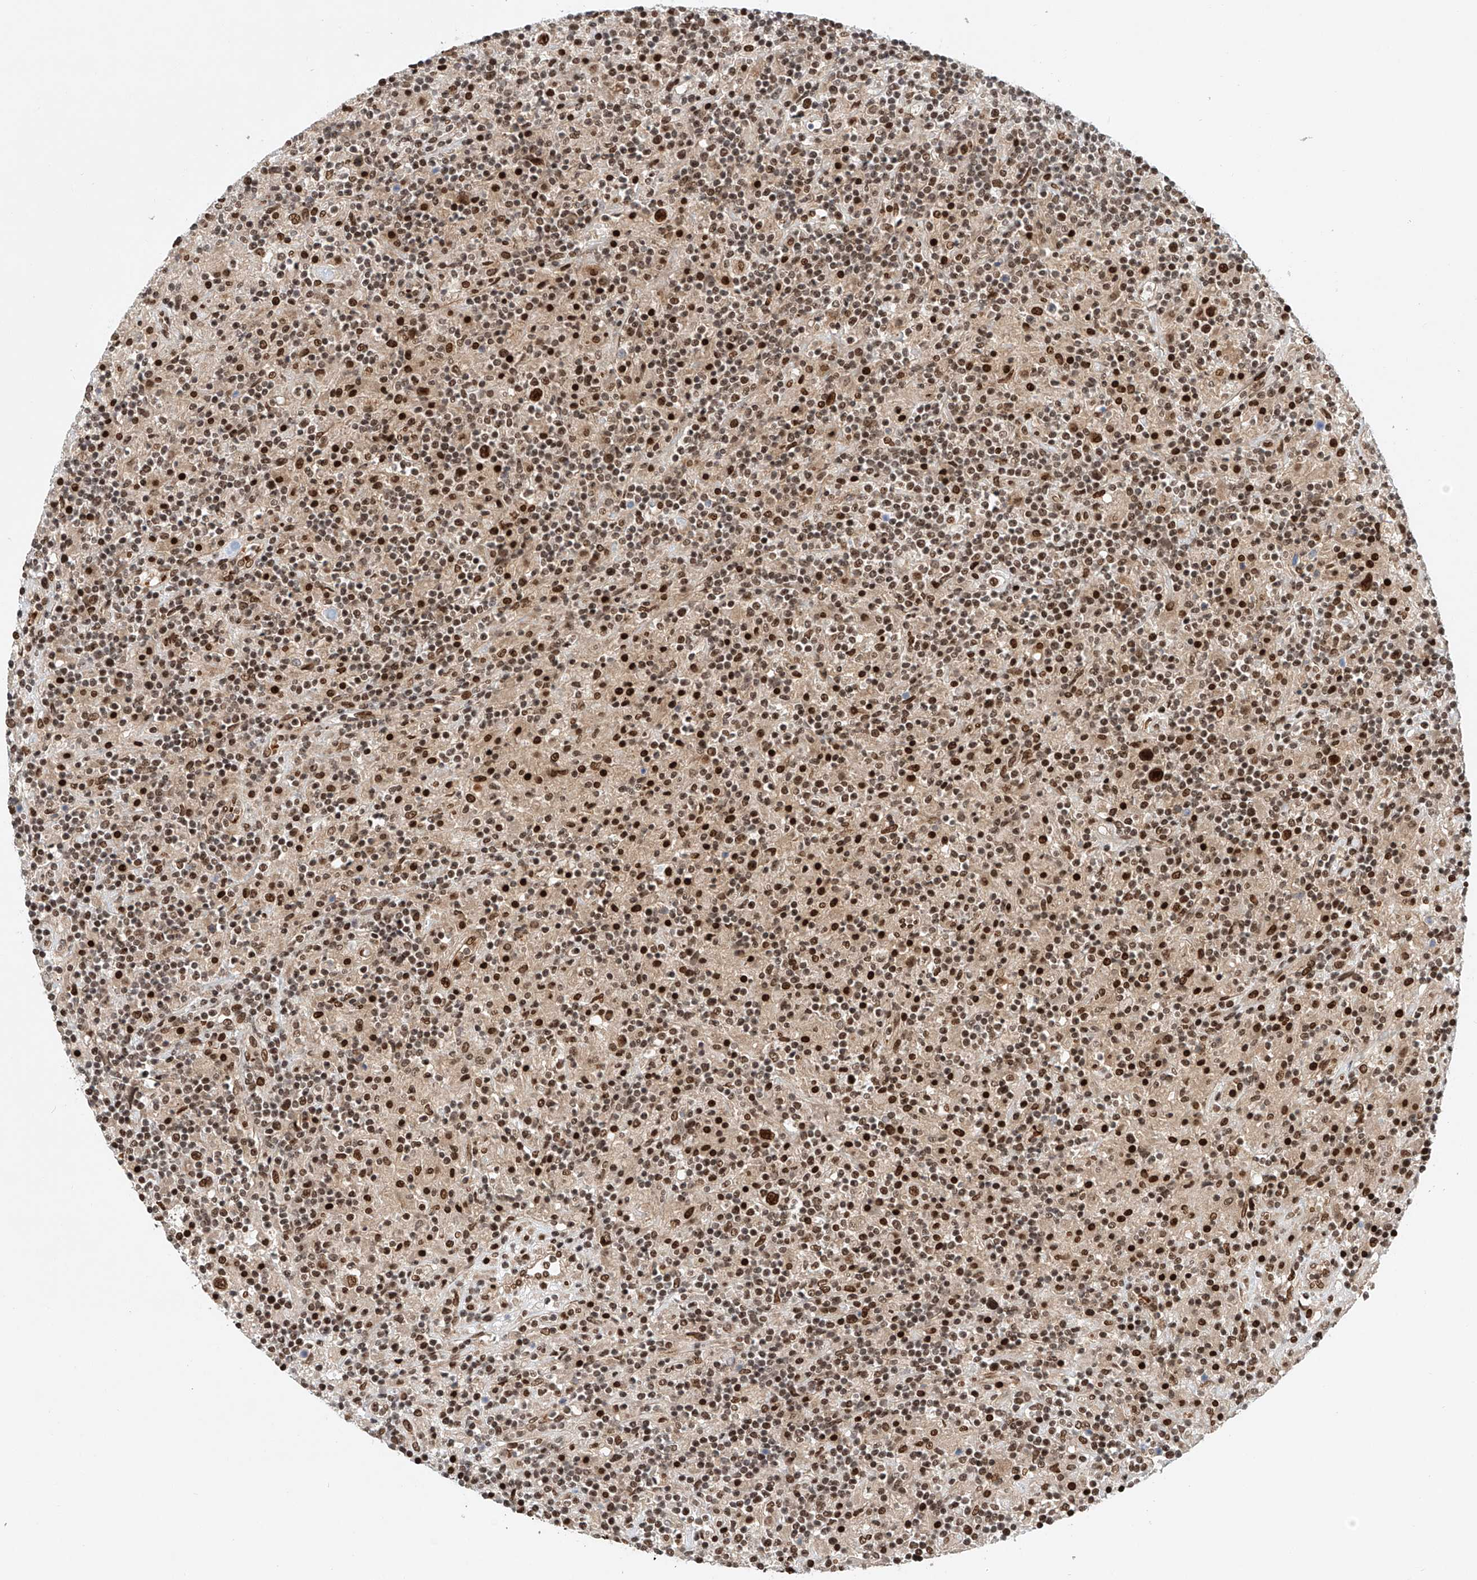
{"staining": {"intensity": "strong", "quantity": ">75%", "location": "nuclear"}, "tissue": "lymphoma", "cell_type": "Tumor cells", "image_type": "cancer", "snomed": [{"axis": "morphology", "description": "Hodgkin's disease, NOS"}, {"axis": "topography", "description": "Lymph node"}], "caption": "High-magnification brightfield microscopy of lymphoma stained with DAB (brown) and counterstained with hematoxylin (blue). tumor cells exhibit strong nuclear expression is appreciated in about>75% of cells. (DAB = brown stain, brightfield microscopy at high magnification).", "gene": "ZNF470", "patient": {"sex": "male", "age": 70}}